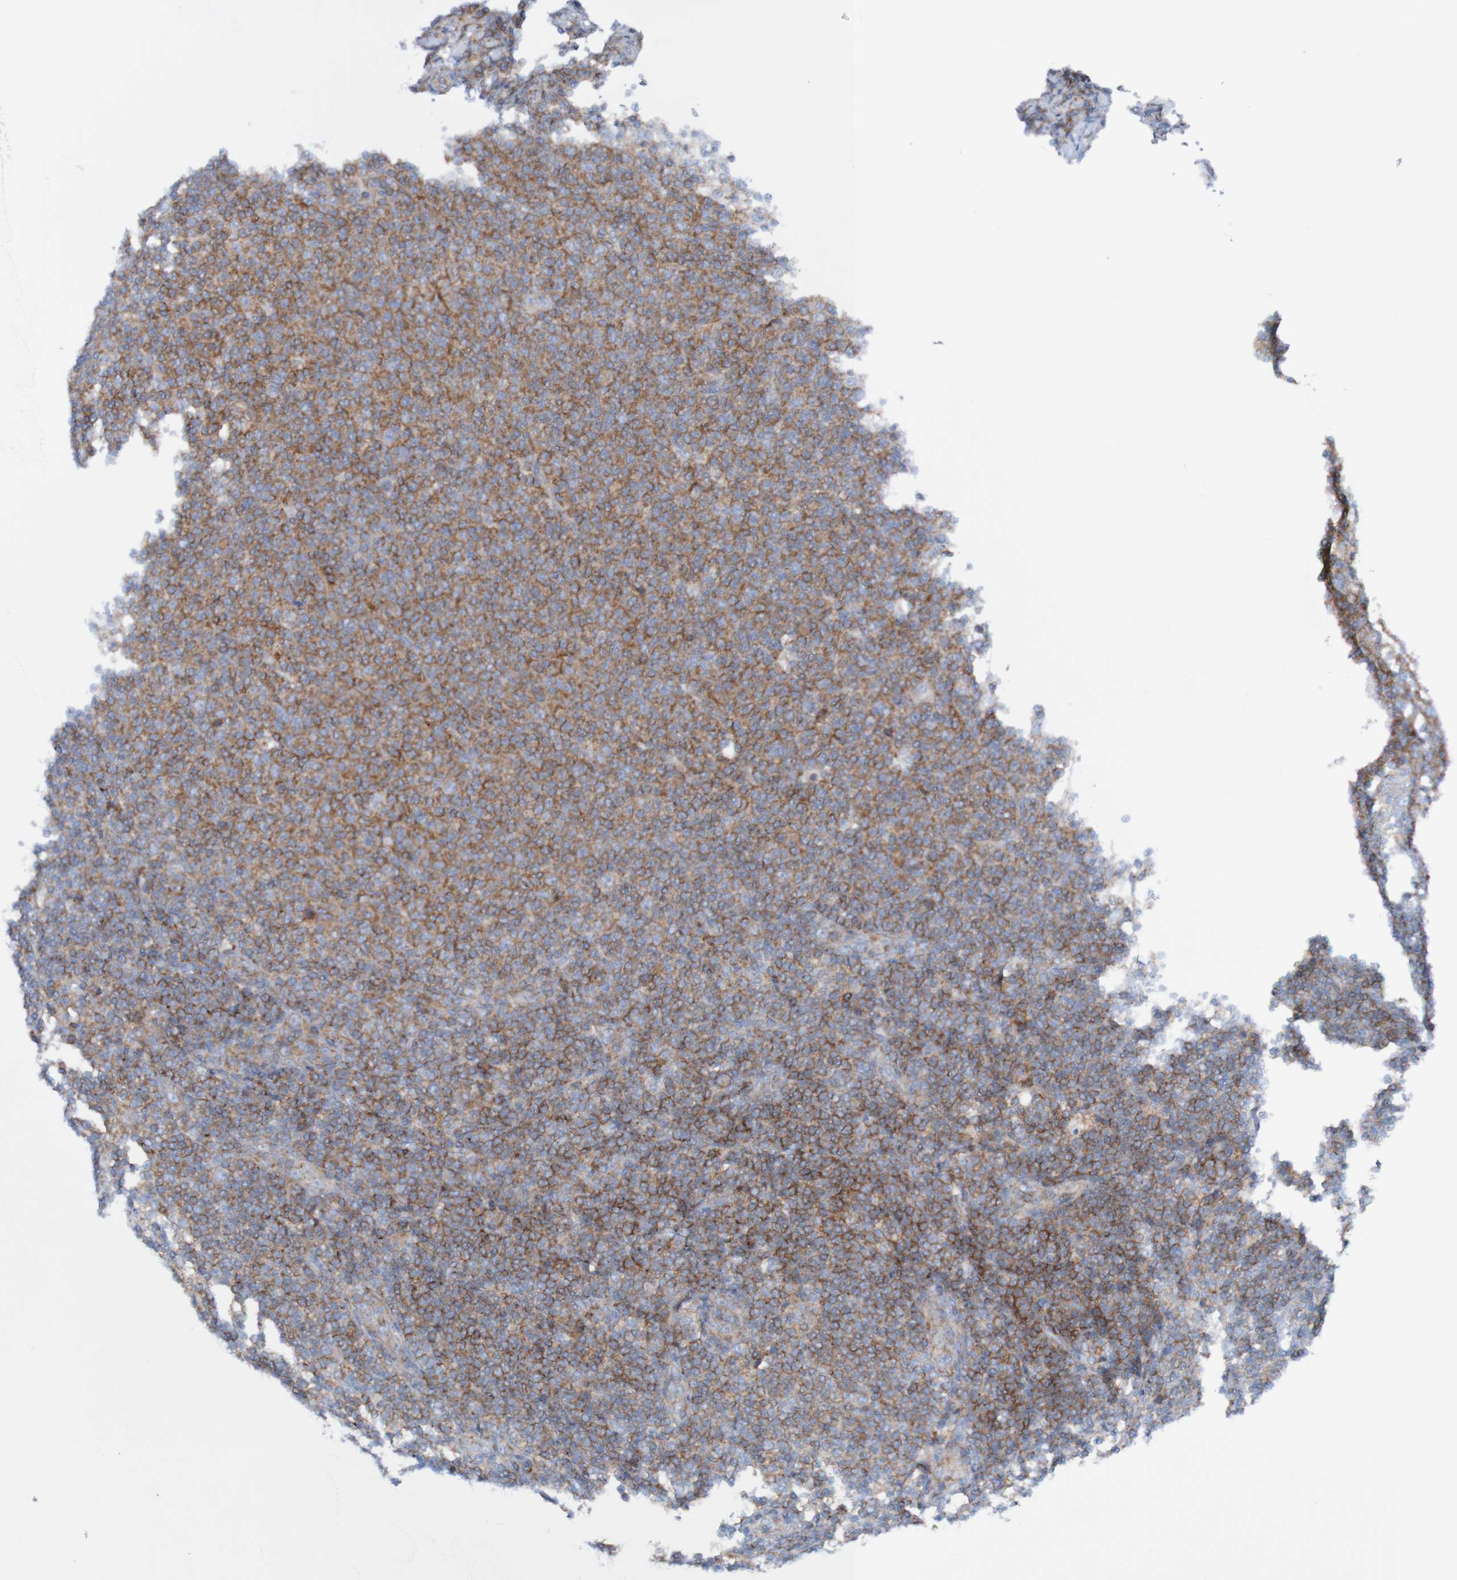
{"staining": {"intensity": "moderate", "quantity": "25%-75%", "location": "cytoplasmic/membranous"}, "tissue": "lymphoma", "cell_type": "Tumor cells", "image_type": "cancer", "snomed": [{"axis": "morphology", "description": "Malignant lymphoma, non-Hodgkin's type, Low grade"}, {"axis": "topography", "description": "Lymph node"}], "caption": "Immunohistochemistry (DAB (3,3'-diaminobenzidine)) staining of lymphoma displays moderate cytoplasmic/membranous protein staining in about 25%-75% of tumor cells. (Stains: DAB (3,3'-diaminobenzidine) in brown, nuclei in blue, Microscopy: brightfield microscopy at high magnification).", "gene": "FXR2", "patient": {"sex": "male", "age": 66}}